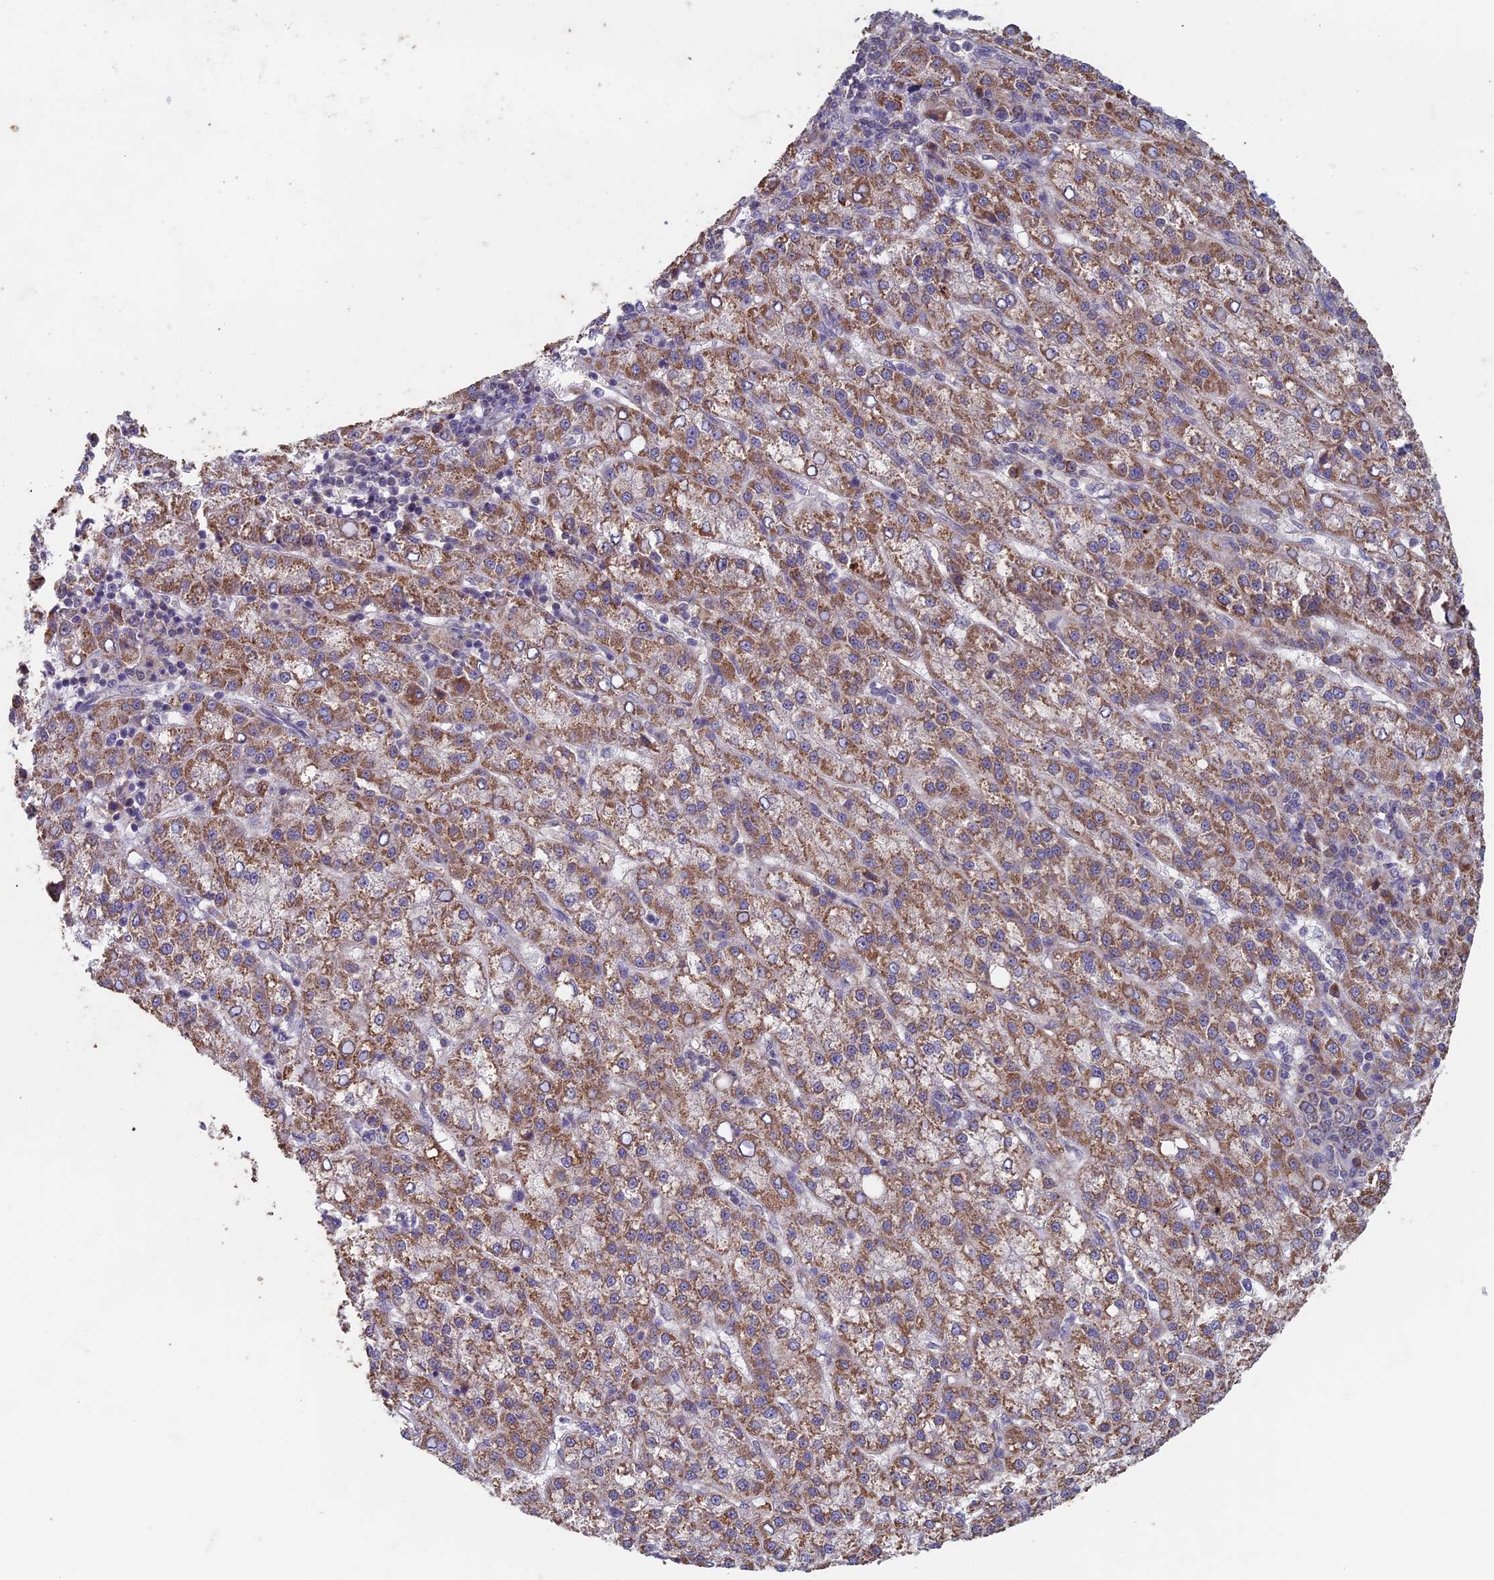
{"staining": {"intensity": "moderate", "quantity": ">75%", "location": "cytoplasmic/membranous"}, "tissue": "liver cancer", "cell_type": "Tumor cells", "image_type": "cancer", "snomed": [{"axis": "morphology", "description": "Carcinoma, Hepatocellular, NOS"}, {"axis": "topography", "description": "Liver"}], "caption": "Moderate cytoplasmic/membranous staining for a protein is appreciated in about >75% of tumor cells of liver cancer (hepatocellular carcinoma) using immunohistochemistry.", "gene": "RCCD1", "patient": {"sex": "female", "age": 58}}